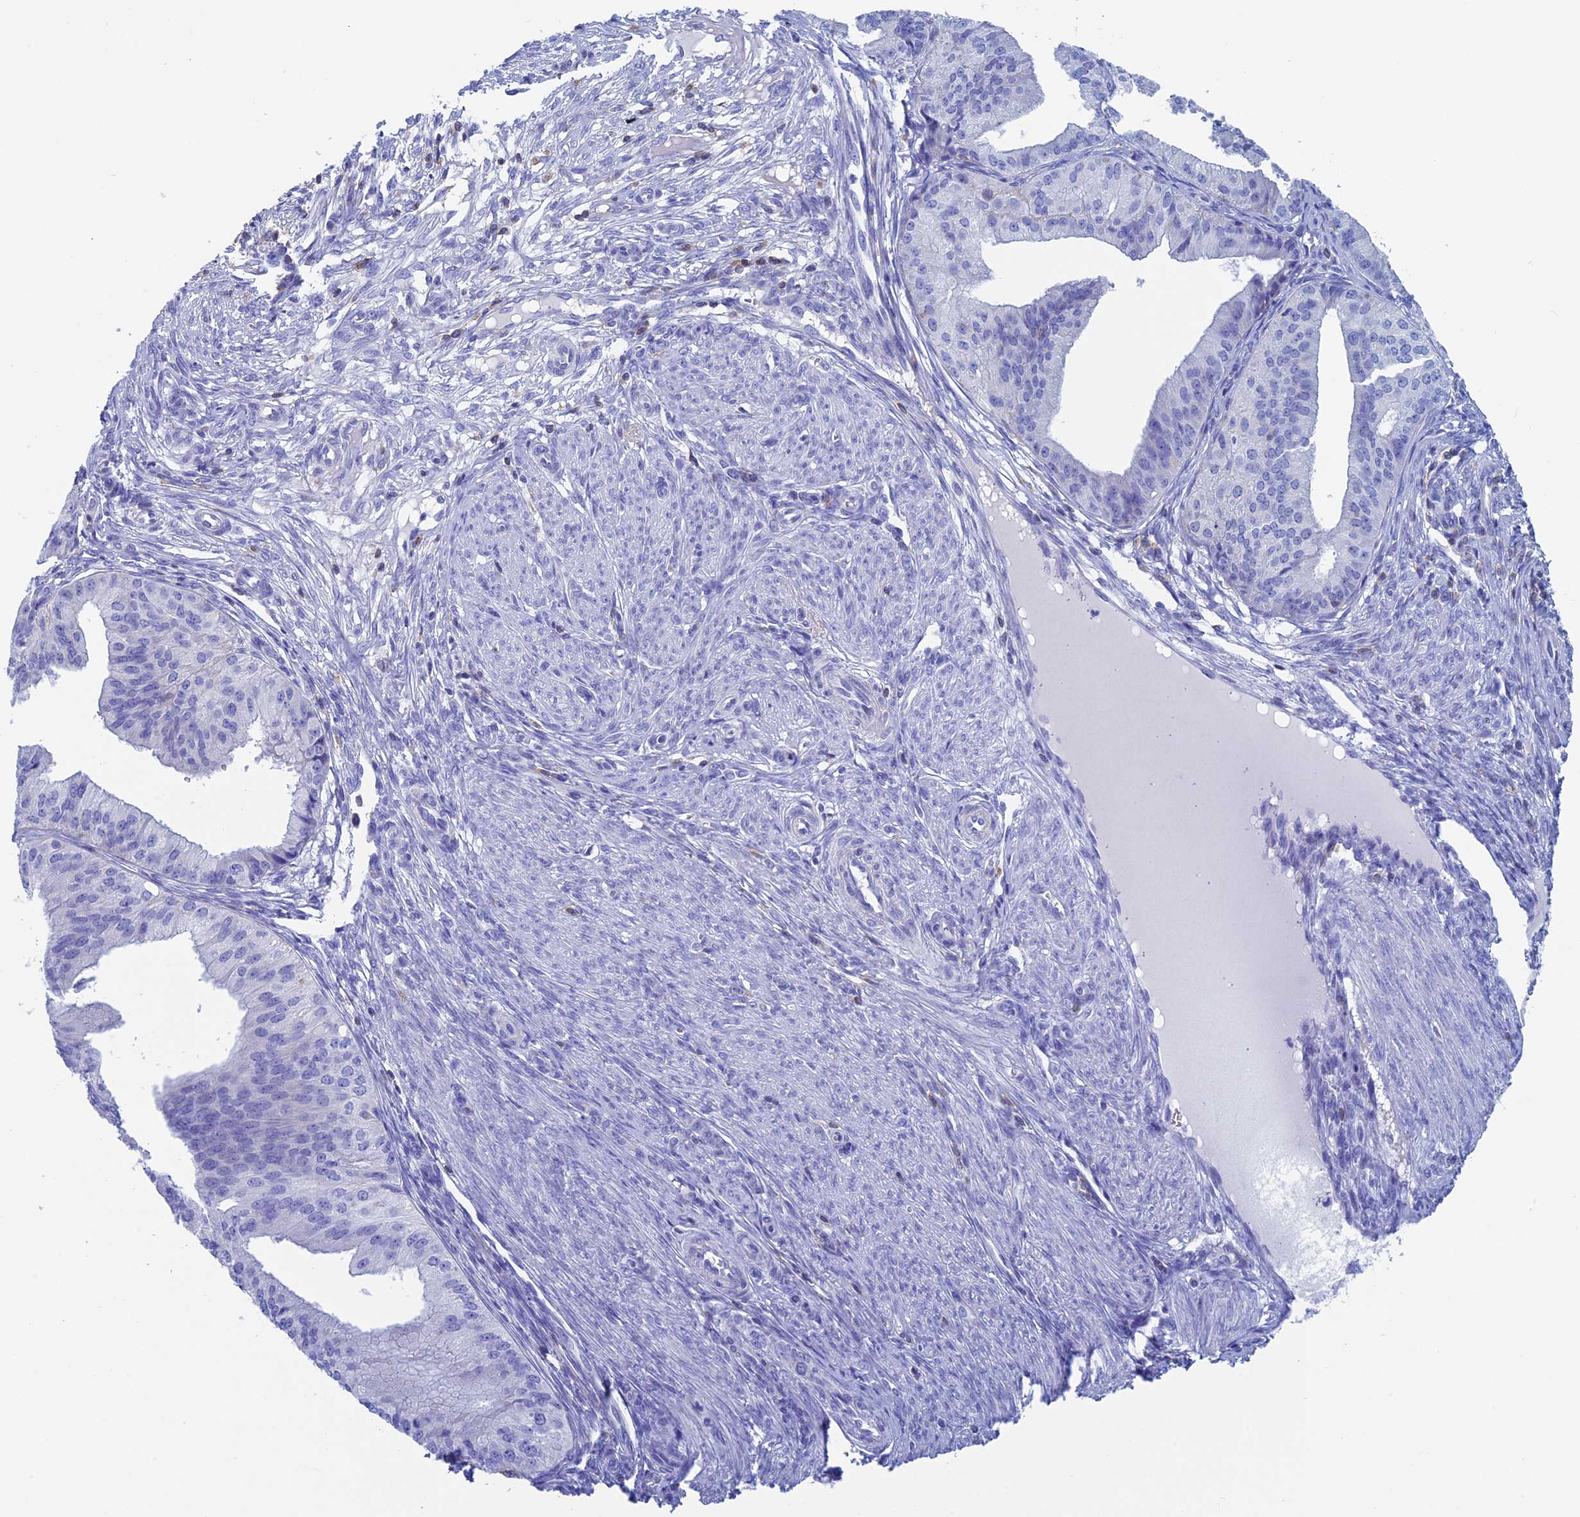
{"staining": {"intensity": "negative", "quantity": "none", "location": "none"}, "tissue": "endometrial cancer", "cell_type": "Tumor cells", "image_type": "cancer", "snomed": [{"axis": "morphology", "description": "Adenocarcinoma, NOS"}, {"axis": "topography", "description": "Endometrium"}], "caption": "Photomicrograph shows no significant protein expression in tumor cells of endometrial cancer (adenocarcinoma).", "gene": "SEPTIN1", "patient": {"sex": "female", "age": 50}}